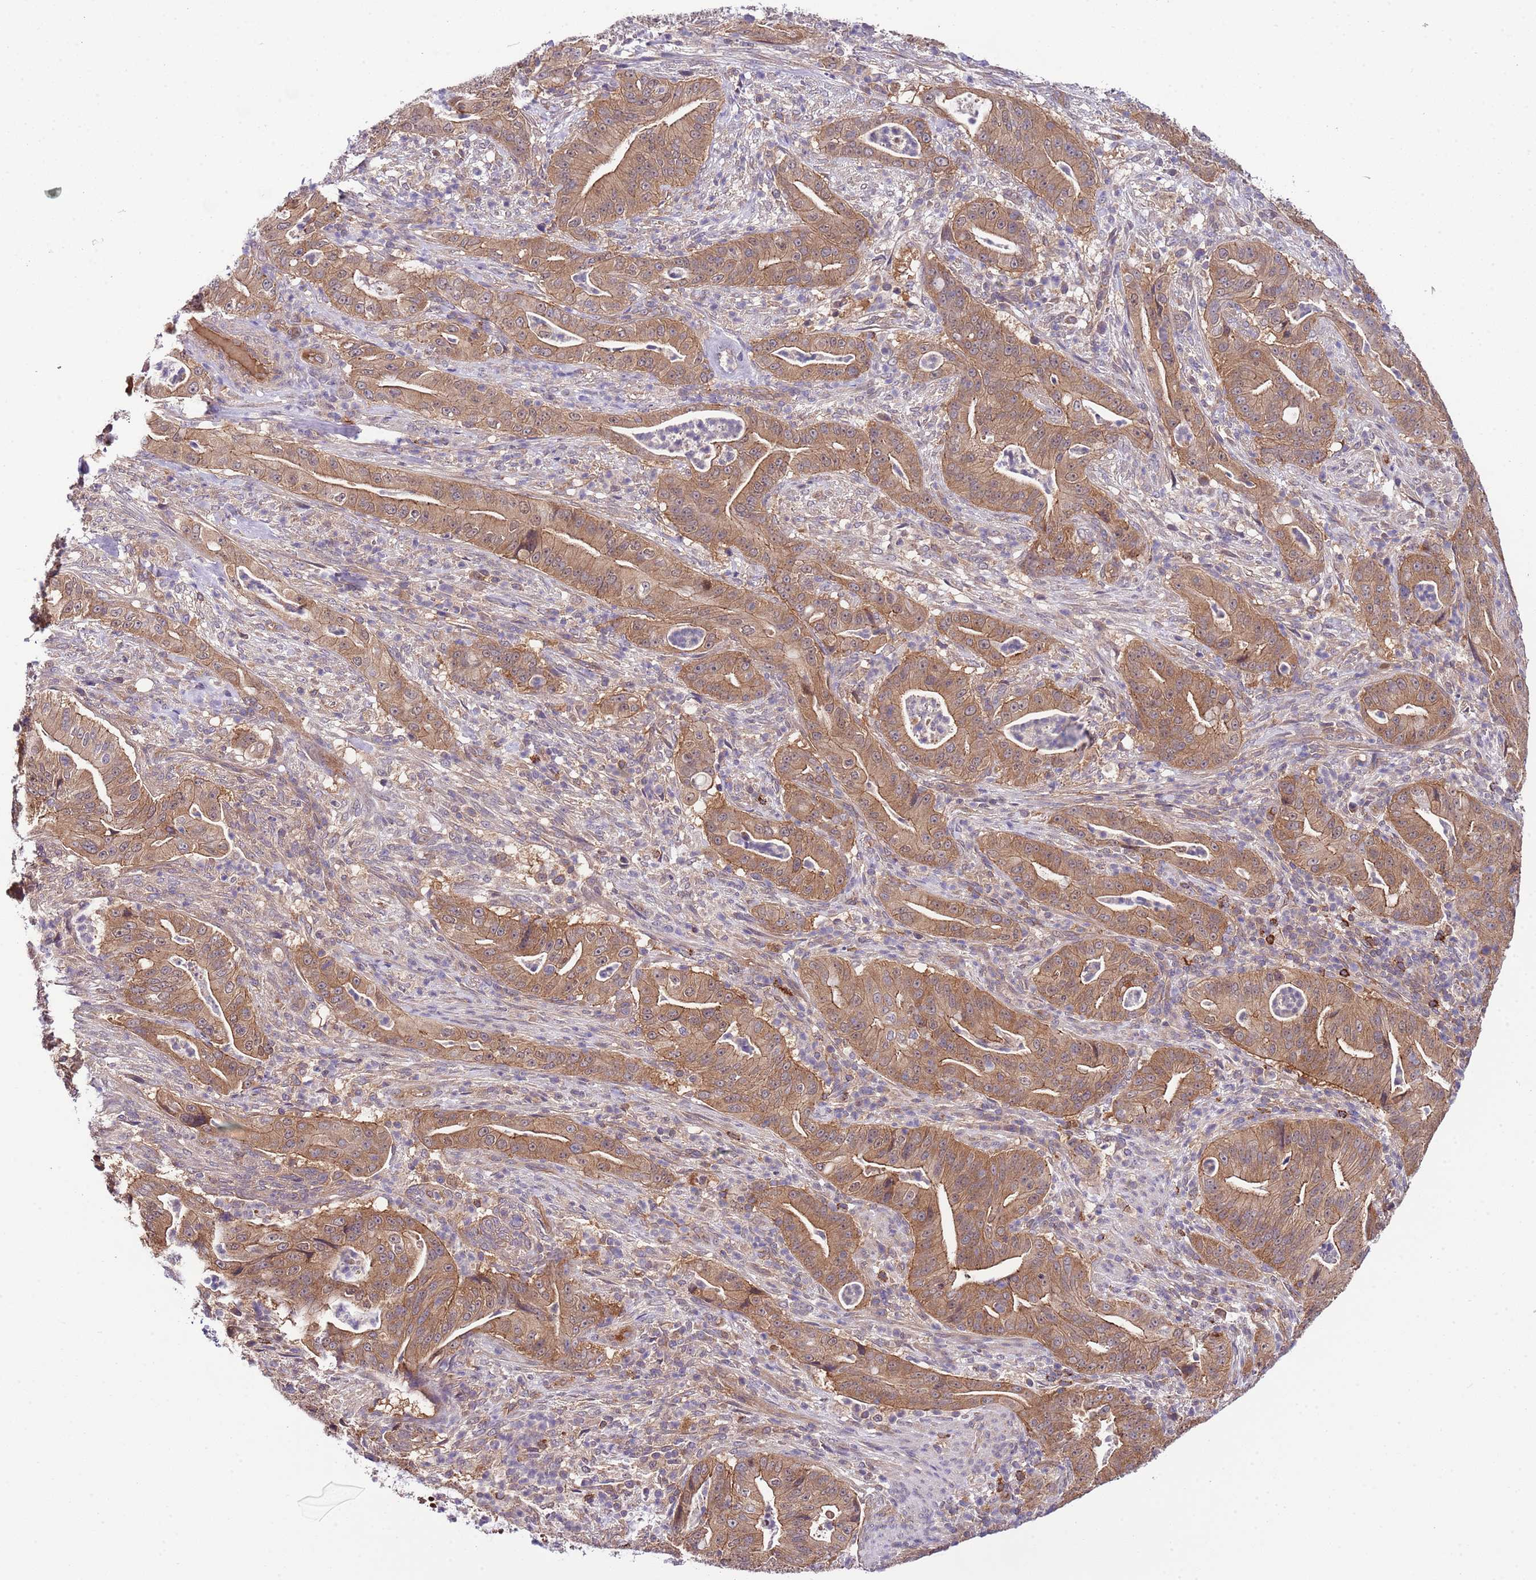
{"staining": {"intensity": "moderate", "quantity": "25%-75%", "location": "cytoplasmic/membranous"}, "tissue": "pancreatic cancer", "cell_type": "Tumor cells", "image_type": "cancer", "snomed": [{"axis": "morphology", "description": "Adenocarcinoma, NOS"}, {"axis": "topography", "description": "Pancreas"}], "caption": "This micrograph reveals immunohistochemistry (IHC) staining of adenocarcinoma (pancreatic), with medium moderate cytoplasmic/membranous expression in about 25%-75% of tumor cells.", "gene": "DONSON", "patient": {"sex": "male", "age": 71}}